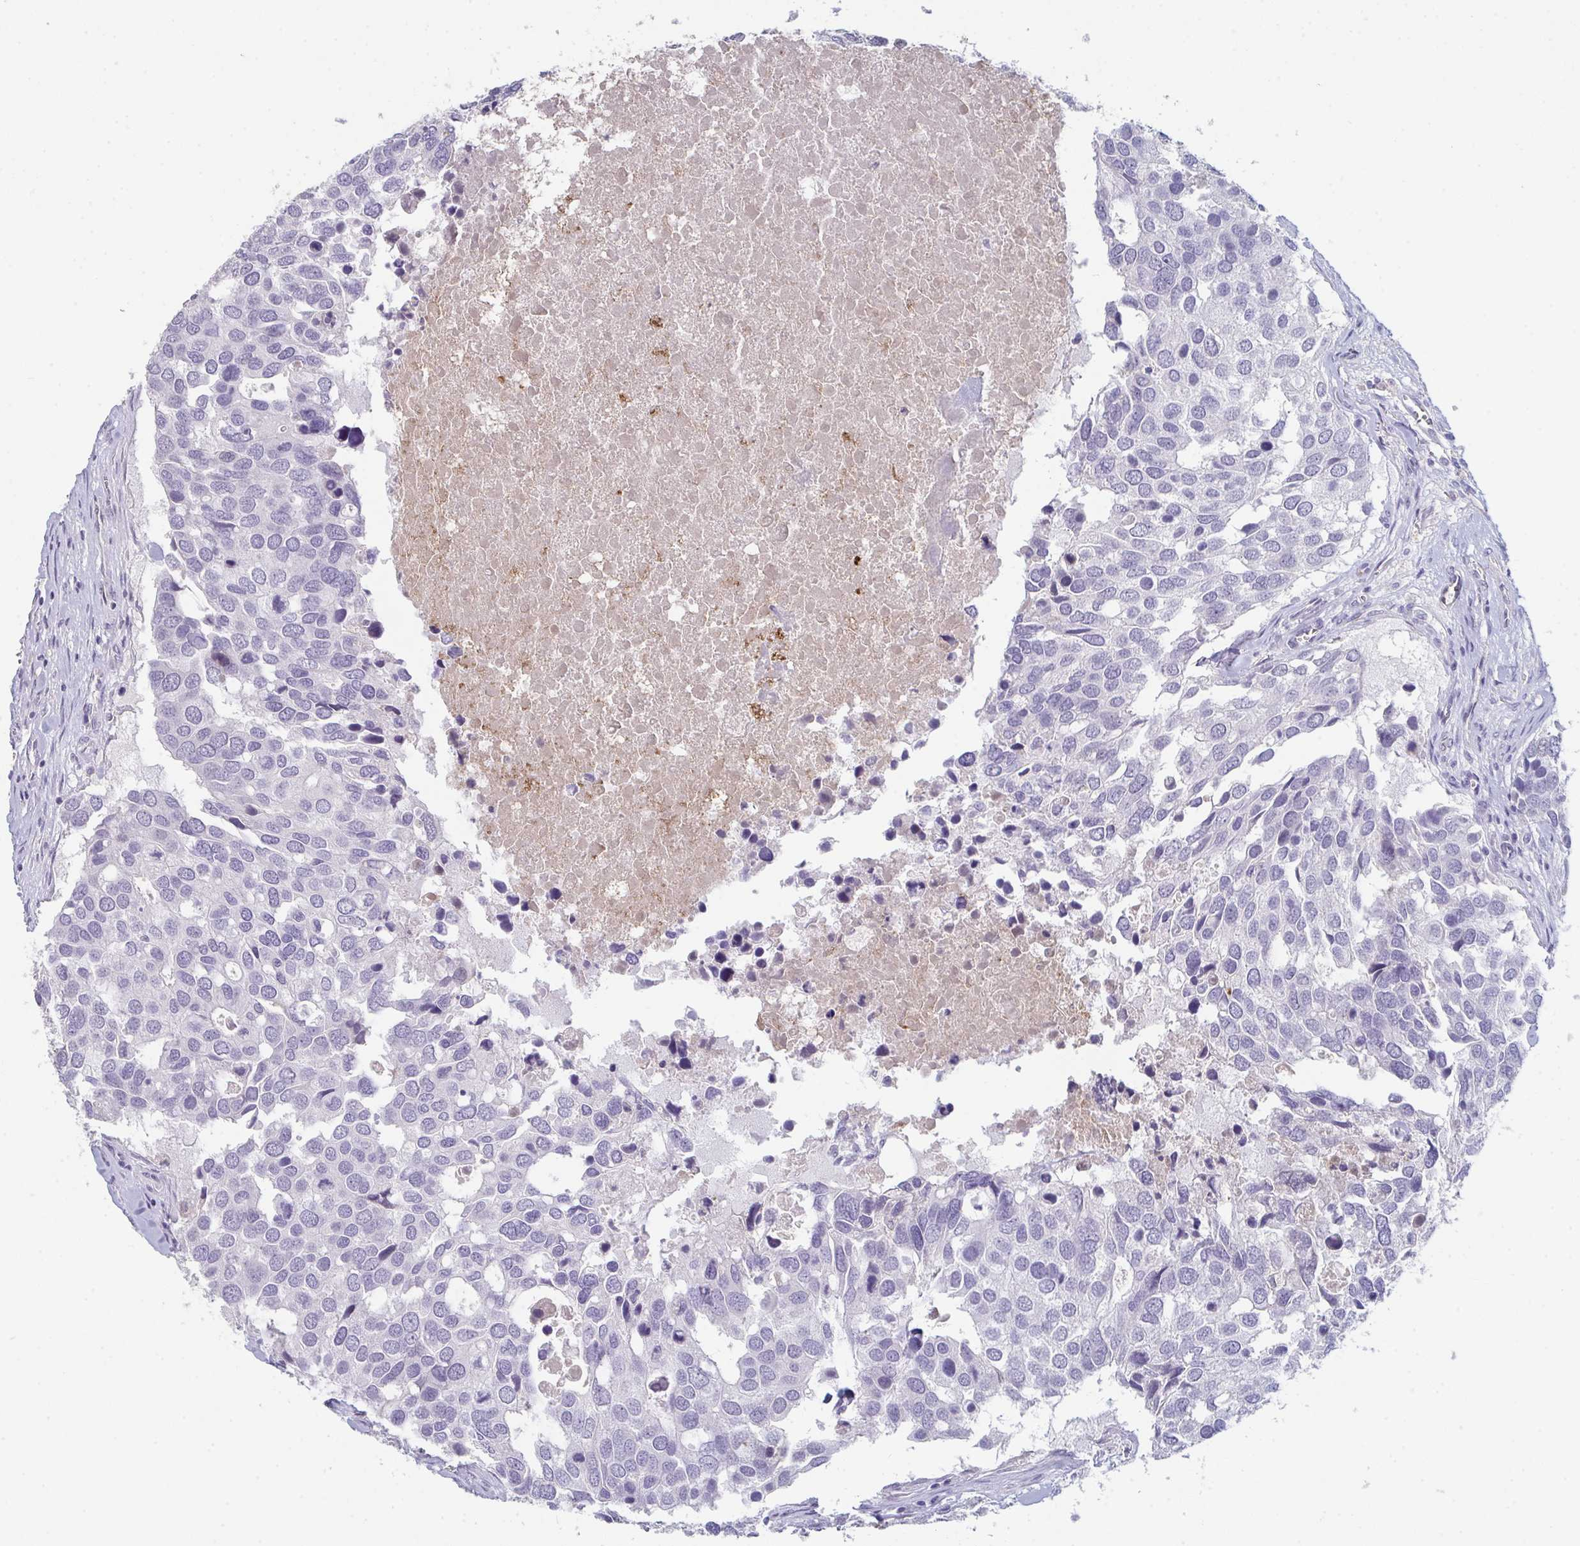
{"staining": {"intensity": "negative", "quantity": "none", "location": "none"}, "tissue": "breast cancer", "cell_type": "Tumor cells", "image_type": "cancer", "snomed": [{"axis": "morphology", "description": "Duct carcinoma"}, {"axis": "topography", "description": "Breast"}], "caption": "Human breast cancer (intraductal carcinoma) stained for a protein using immunohistochemistry reveals no staining in tumor cells.", "gene": "ADAM21", "patient": {"sex": "female", "age": 83}}